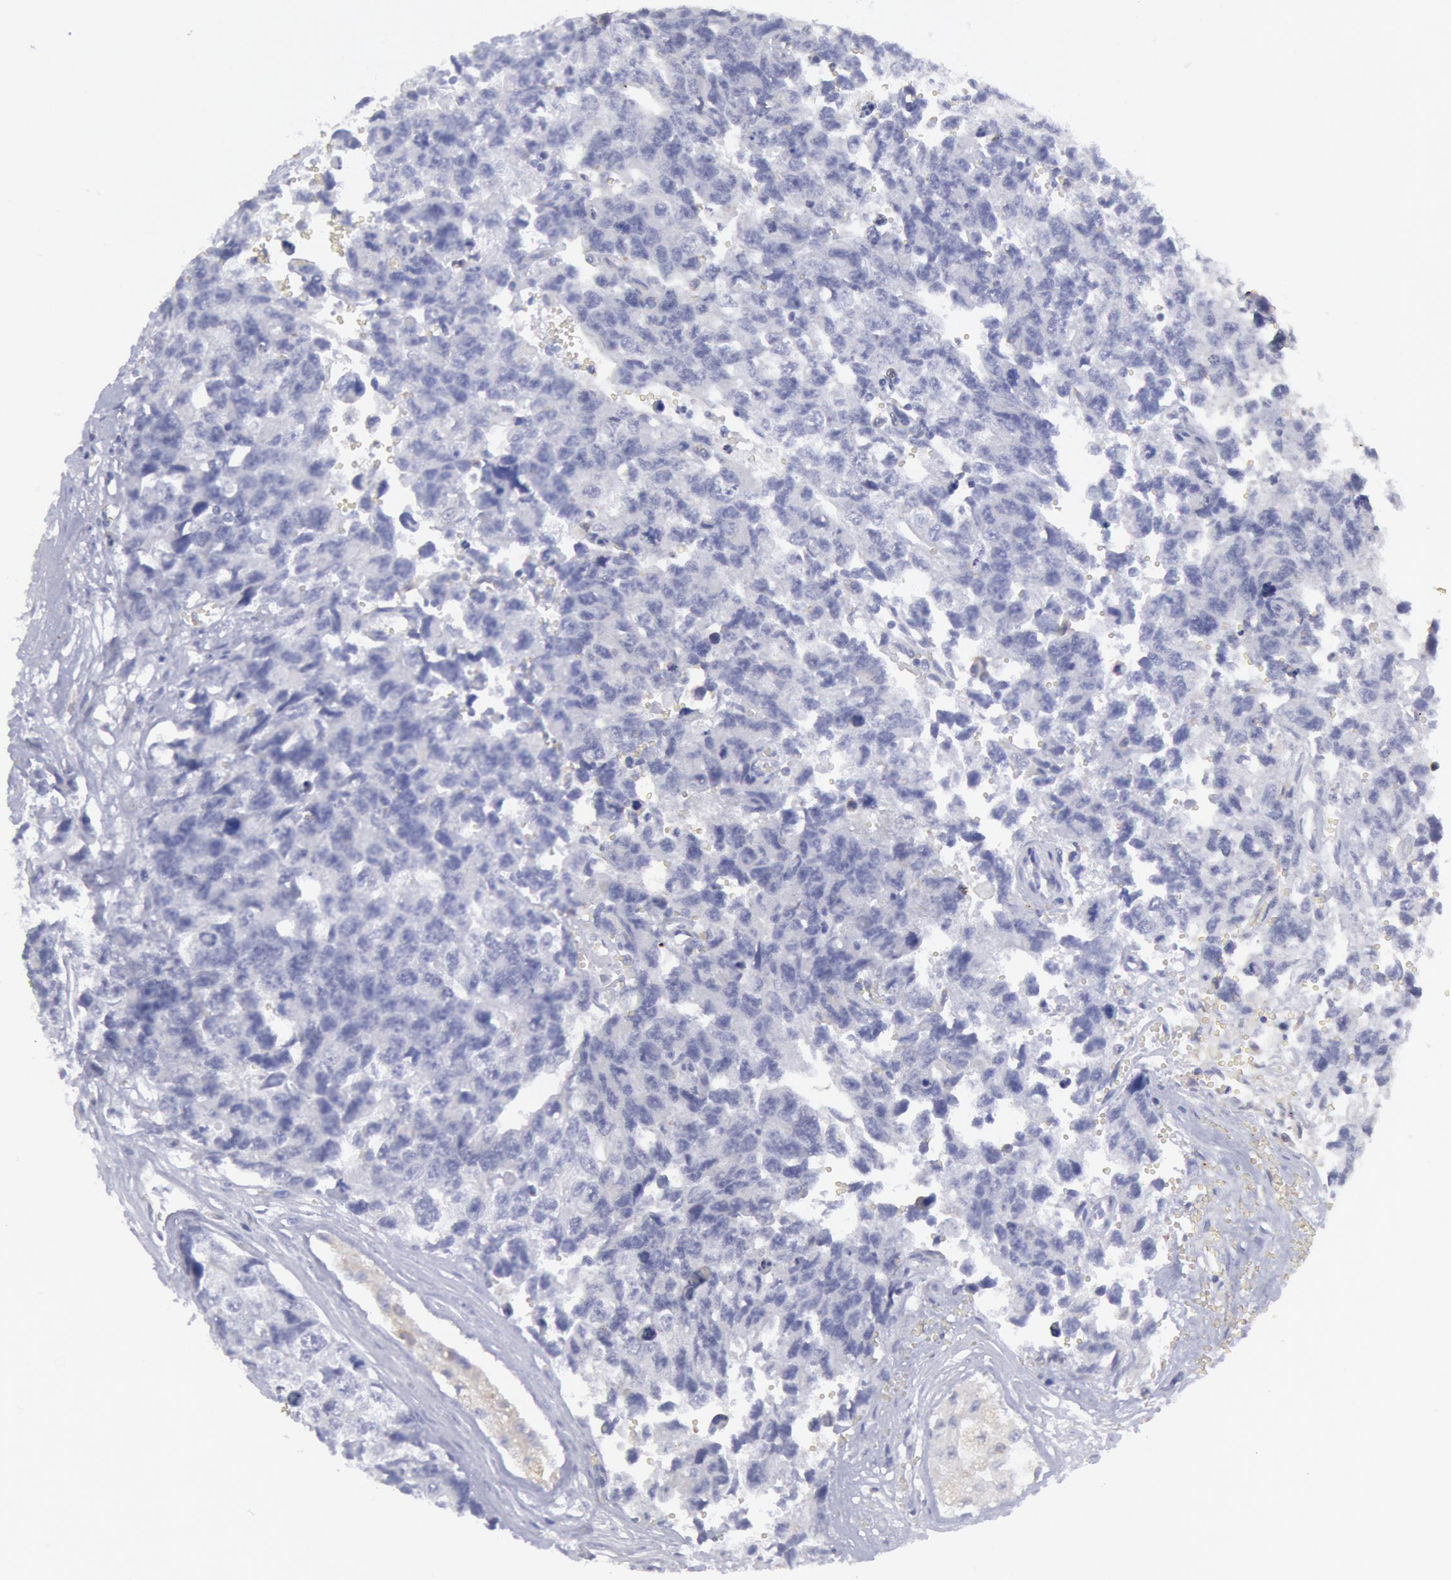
{"staining": {"intensity": "negative", "quantity": "none", "location": "none"}, "tissue": "testis cancer", "cell_type": "Tumor cells", "image_type": "cancer", "snomed": [{"axis": "morphology", "description": "Carcinoma, Embryonal, NOS"}, {"axis": "topography", "description": "Testis"}], "caption": "High power microscopy micrograph of an immunohistochemistry photomicrograph of testis cancer (embryonal carcinoma), revealing no significant staining in tumor cells. (Stains: DAB IHC with hematoxylin counter stain, Microscopy: brightfield microscopy at high magnification).", "gene": "MYH7", "patient": {"sex": "male", "age": 31}}